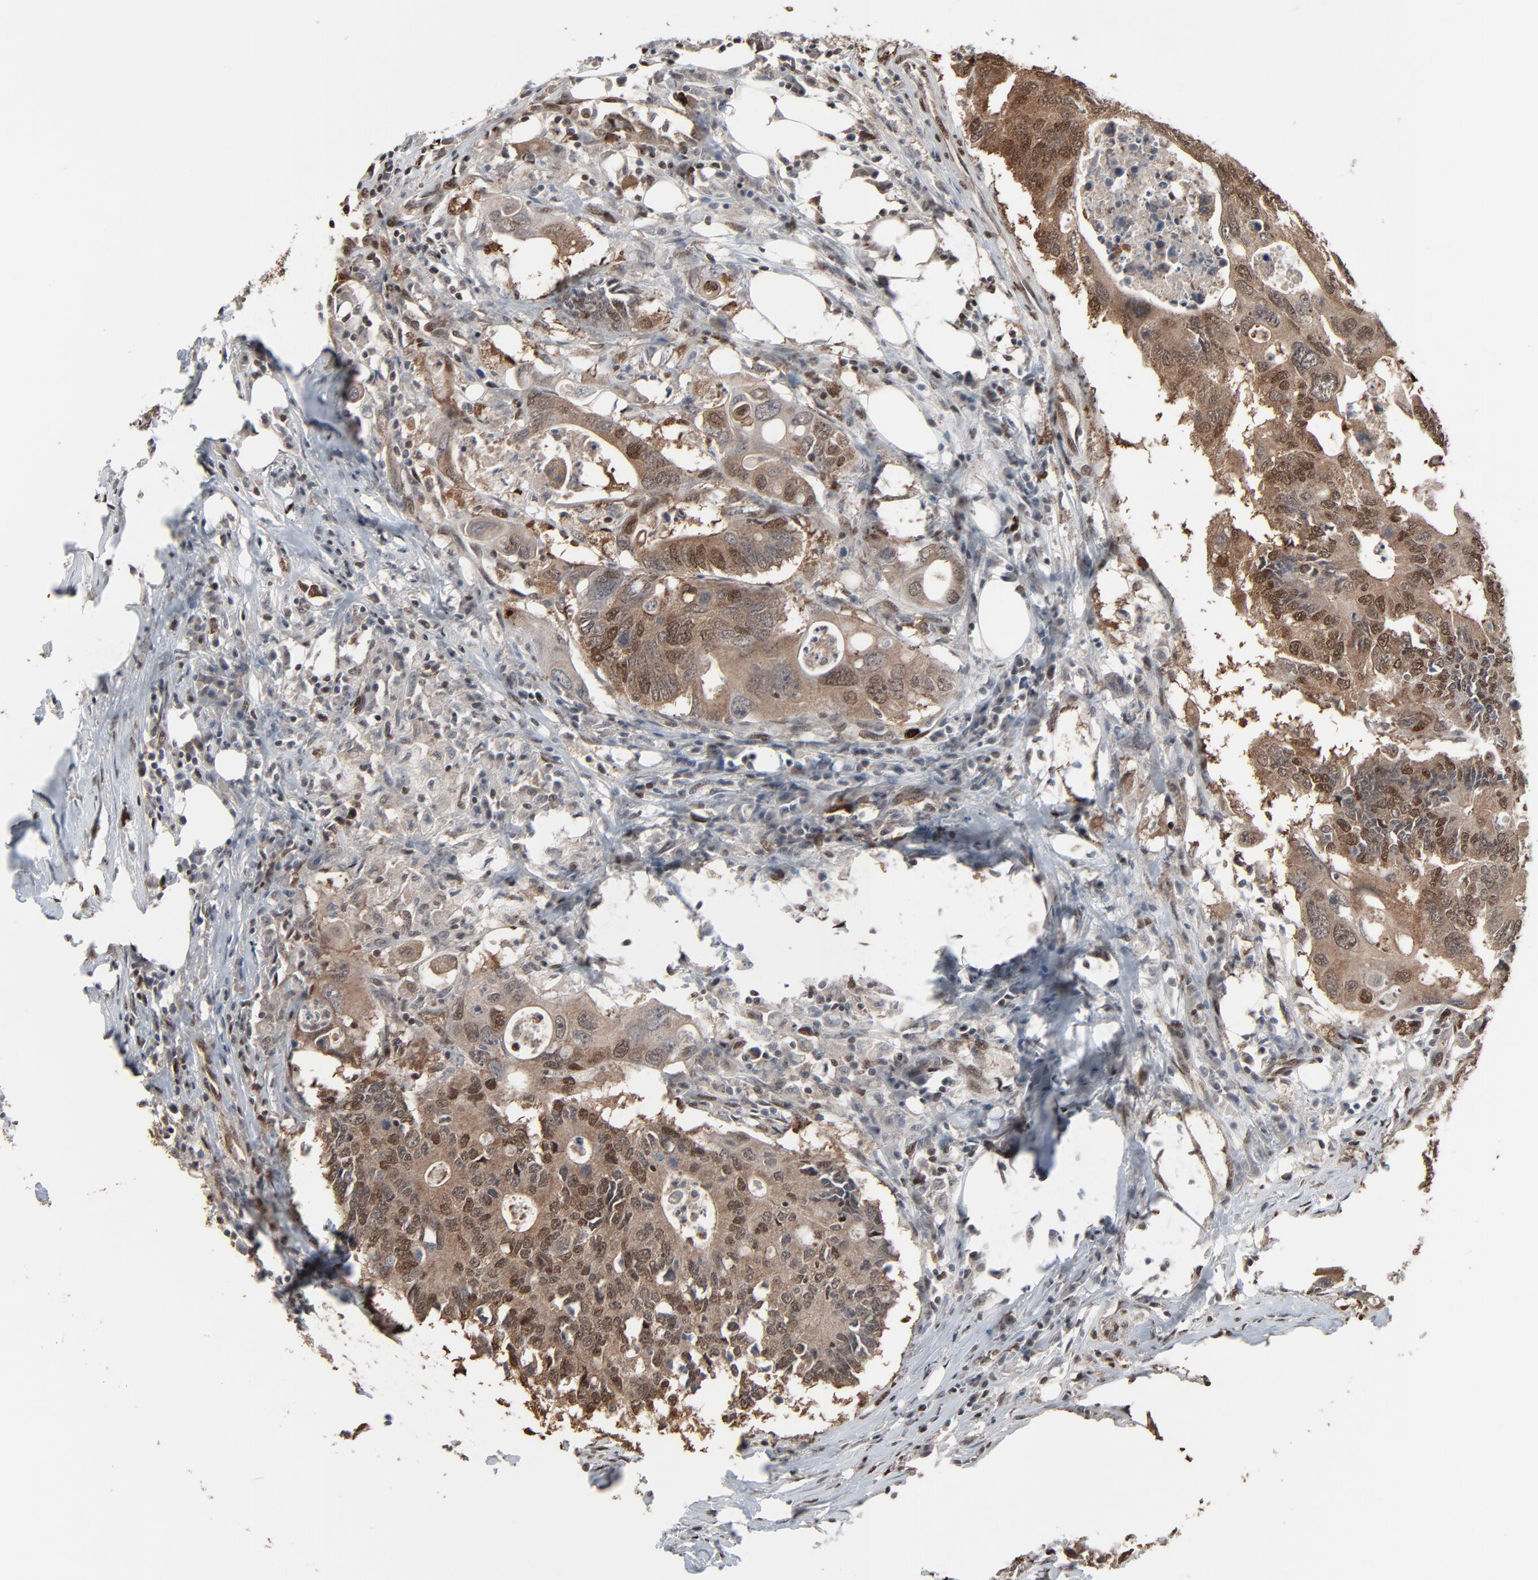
{"staining": {"intensity": "moderate", "quantity": ">75%", "location": "cytoplasmic/membranous,nuclear"}, "tissue": "colorectal cancer", "cell_type": "Tumor cells", "image_type": "cancer", "snomed": [{"axis": "morphology", "description": "Adenocarcinoma, NOS"}, {"axis": "topography", "description": "Colon"}], "caption": "Immunohistochemistry of human adenocarcinoma (colorectal) exhibits medium levels of moderate cytoplasmic/membranous and nuclear positivity in about >75% of tumor cells.", "gene": "MEIS2", "patient": {"sex": "male", "age": 71}}